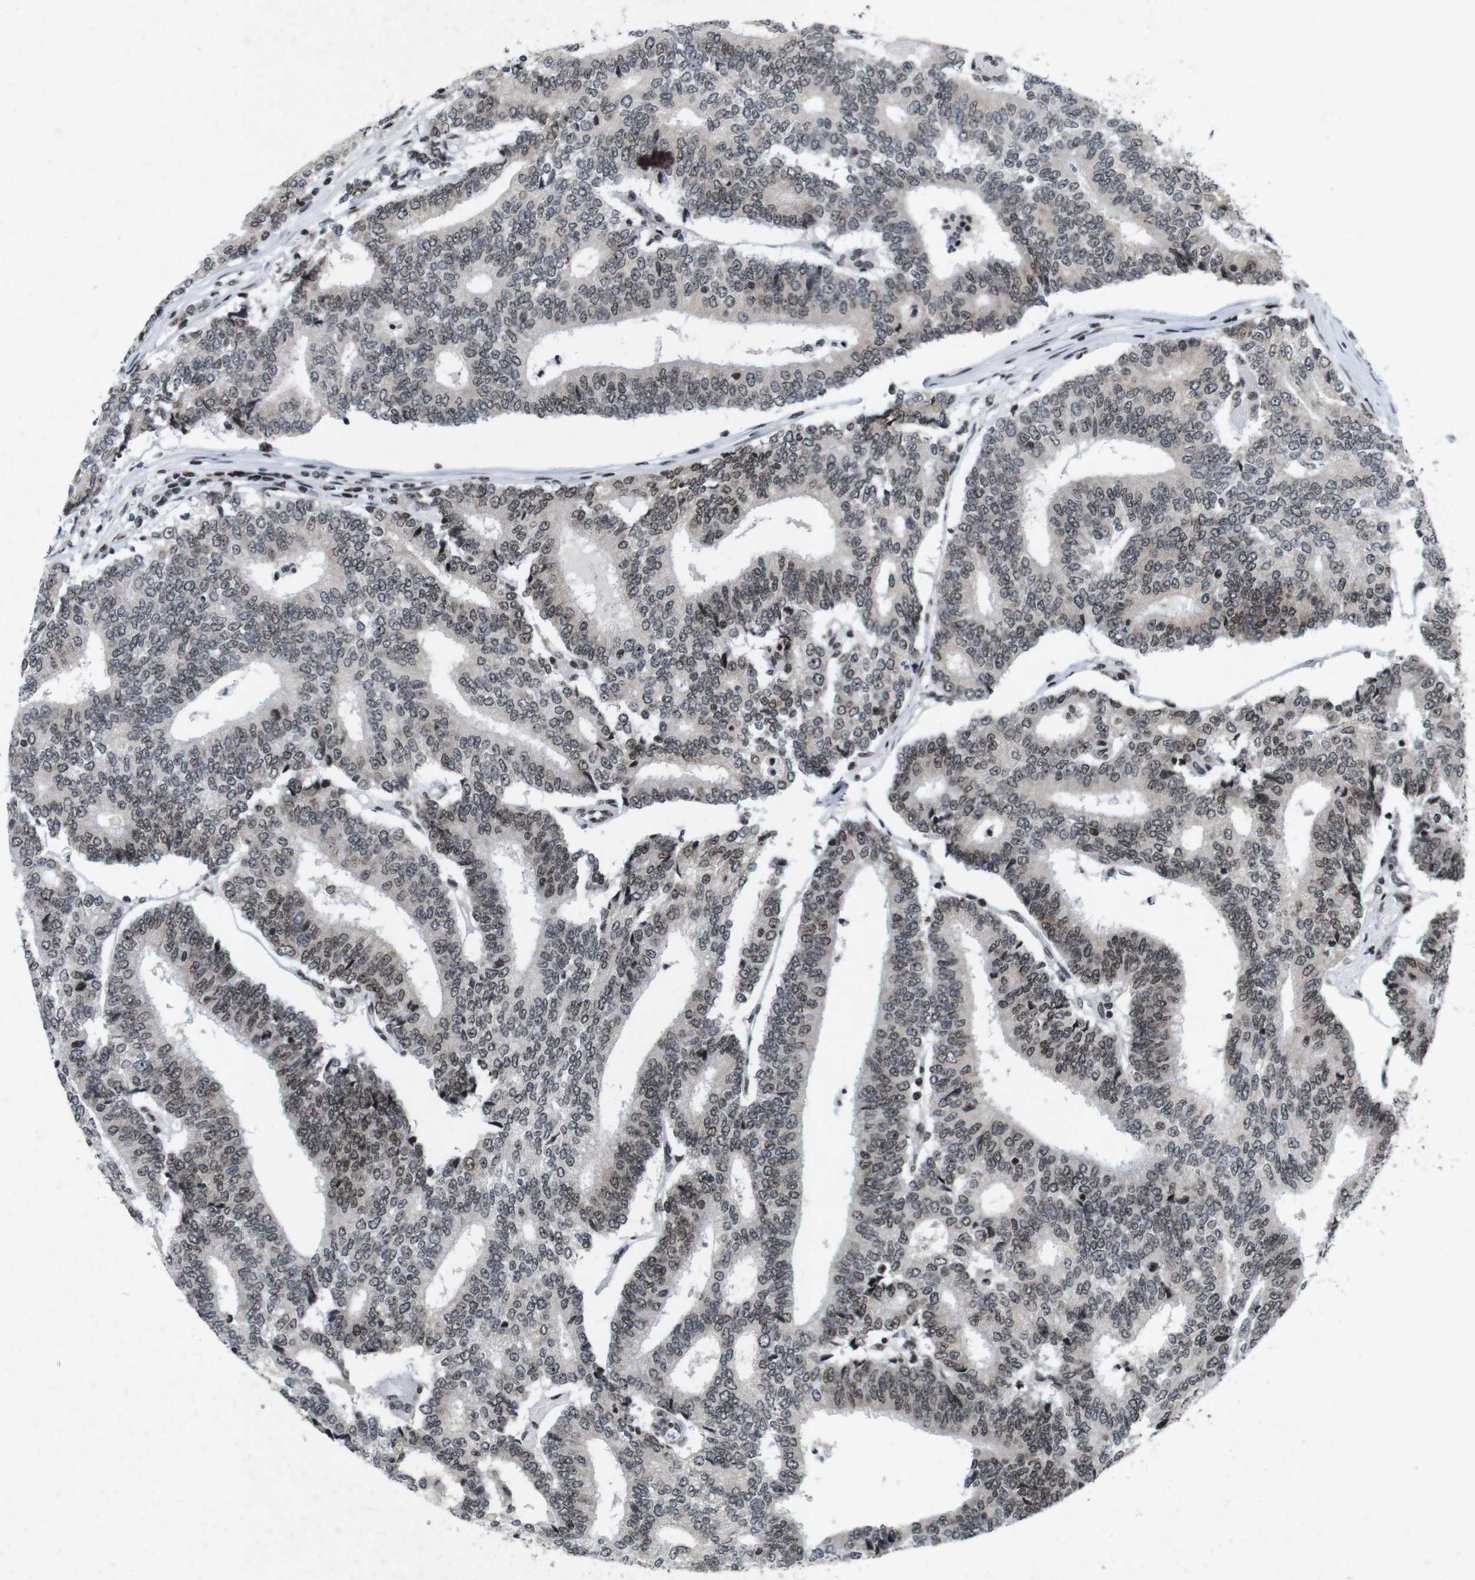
{"staining": {"intensity": "weak", "quantity": ">75%", "location": "nuclear"}, "tissue": "prostate cancer", "cell_type": "Tumor cells", "image_type": "cancer", "snomed": [{"axis": "morphology", "description": "Normal tissue, NOS"}, {"axis": "morphology", "description": "Adenocarcinoma, High grade"}, {"axis": "topography", "description": "Prostate"}, {"axis": "topography", "description": "Seminal veicle"}], "caption": "This micrograph demonstrates immunohistochemistry (IHC) staining of prostate high-grade adenocarcinoma, with low weak nuclear positivity in approximately >75% of tumor cells.", "gene": "MAGEH1", "patient": {"sex": "male", "age": 55}}